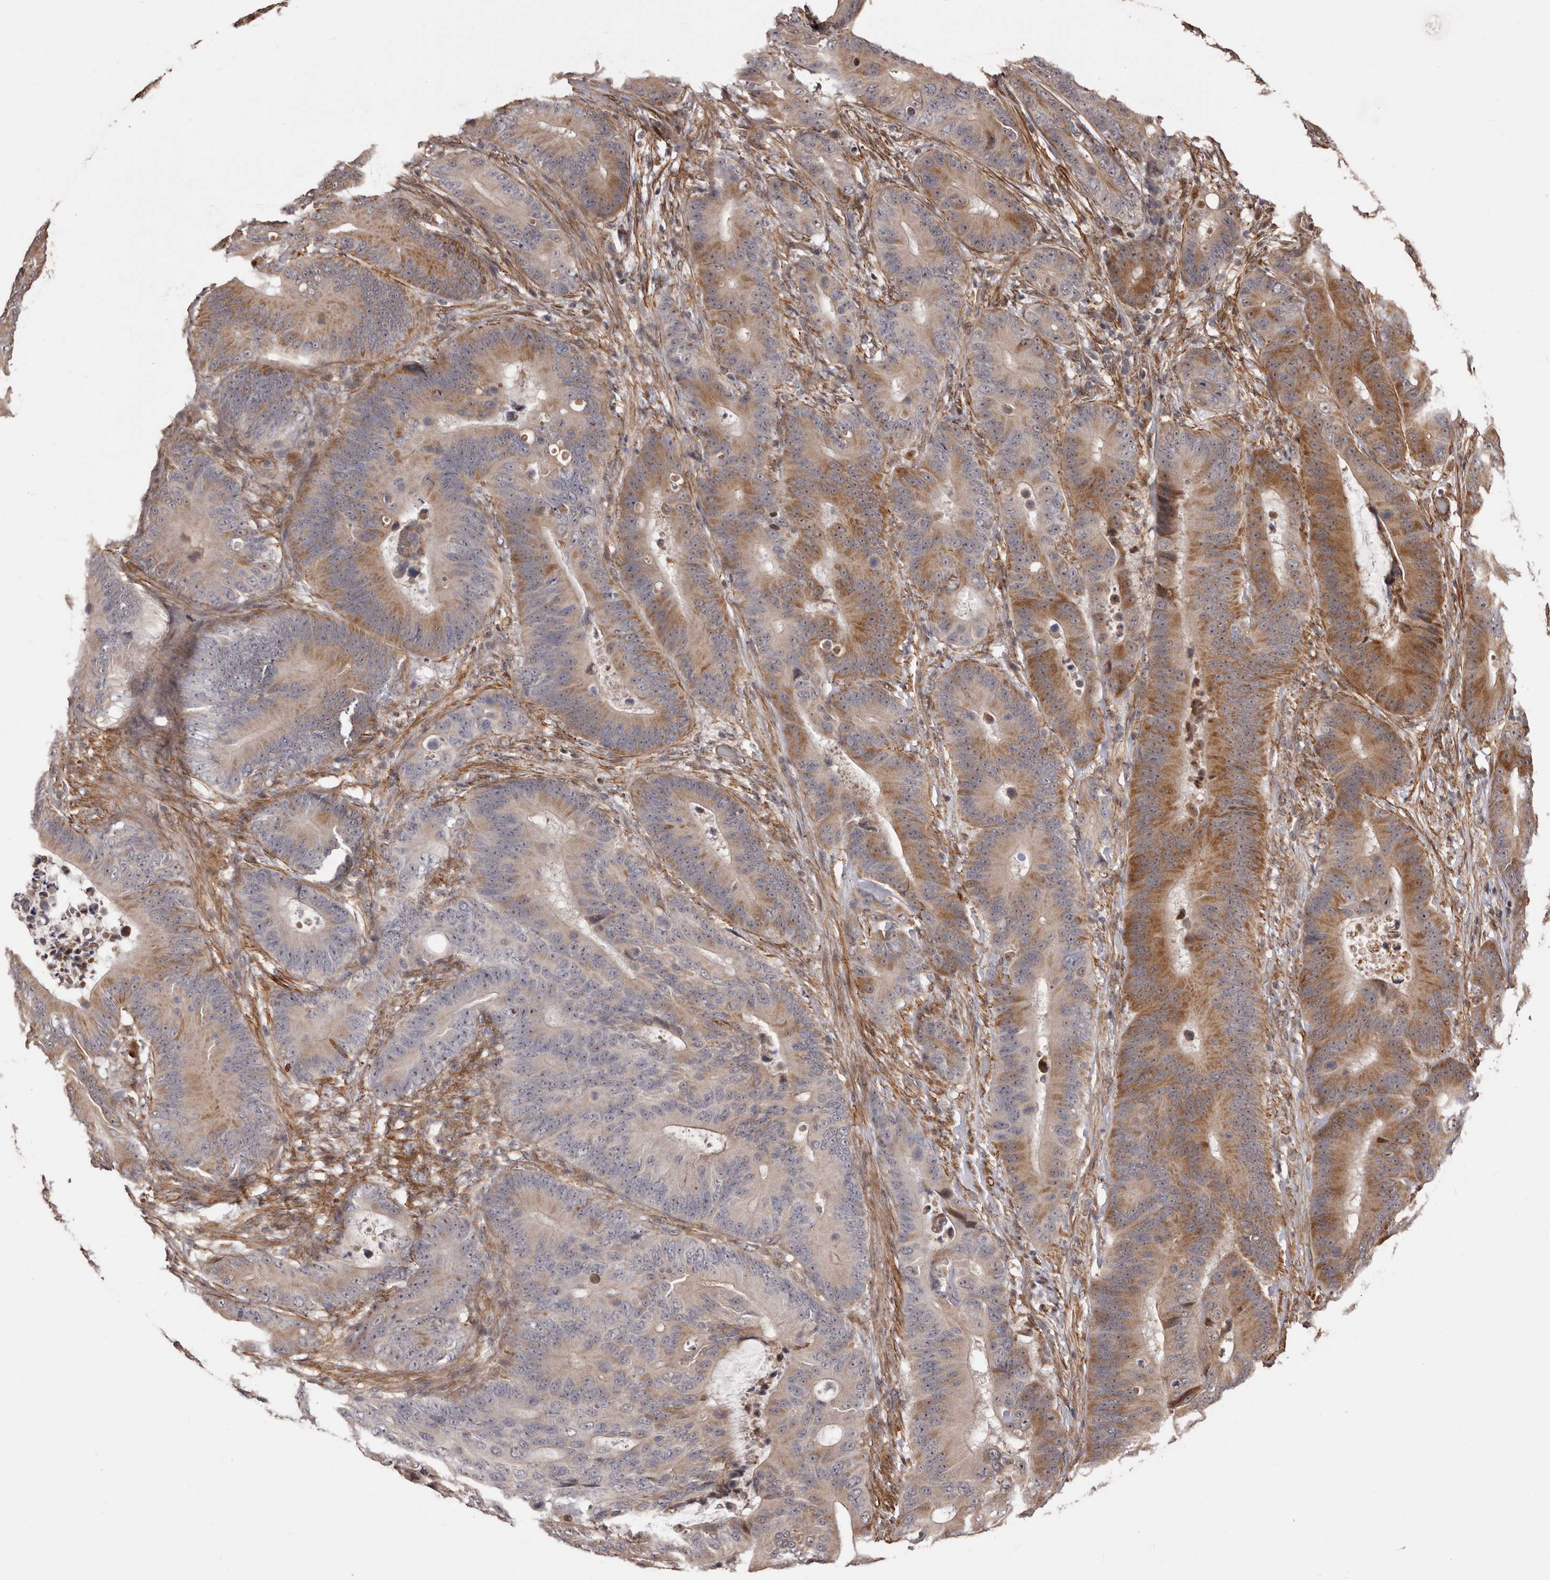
{"staining": {"intensity": "moderate", "quantity": ">75%", "location": "cytoplasmic/membranous"}, "tissue": "colorectal cancer", "cell_type": "Tumor cells", "image_type": "cancer", "snomed": [{"axis": "morphology", "description": "Adenocarcinoma, NOS"}, {"axis": "topography", "description": "Colon"}], "caption": "This histopathology image displays colorectal cancer (adenocarcinoma) stained with immunohistochemistry to label a protein in brown. The cytoplasmic/membranous of tumor cells show moderate positivity for the protein. Nuclei are counter-stained blue.", "gene": "ZCCHC7", "patient": {"sex": "male", "age": 83}}